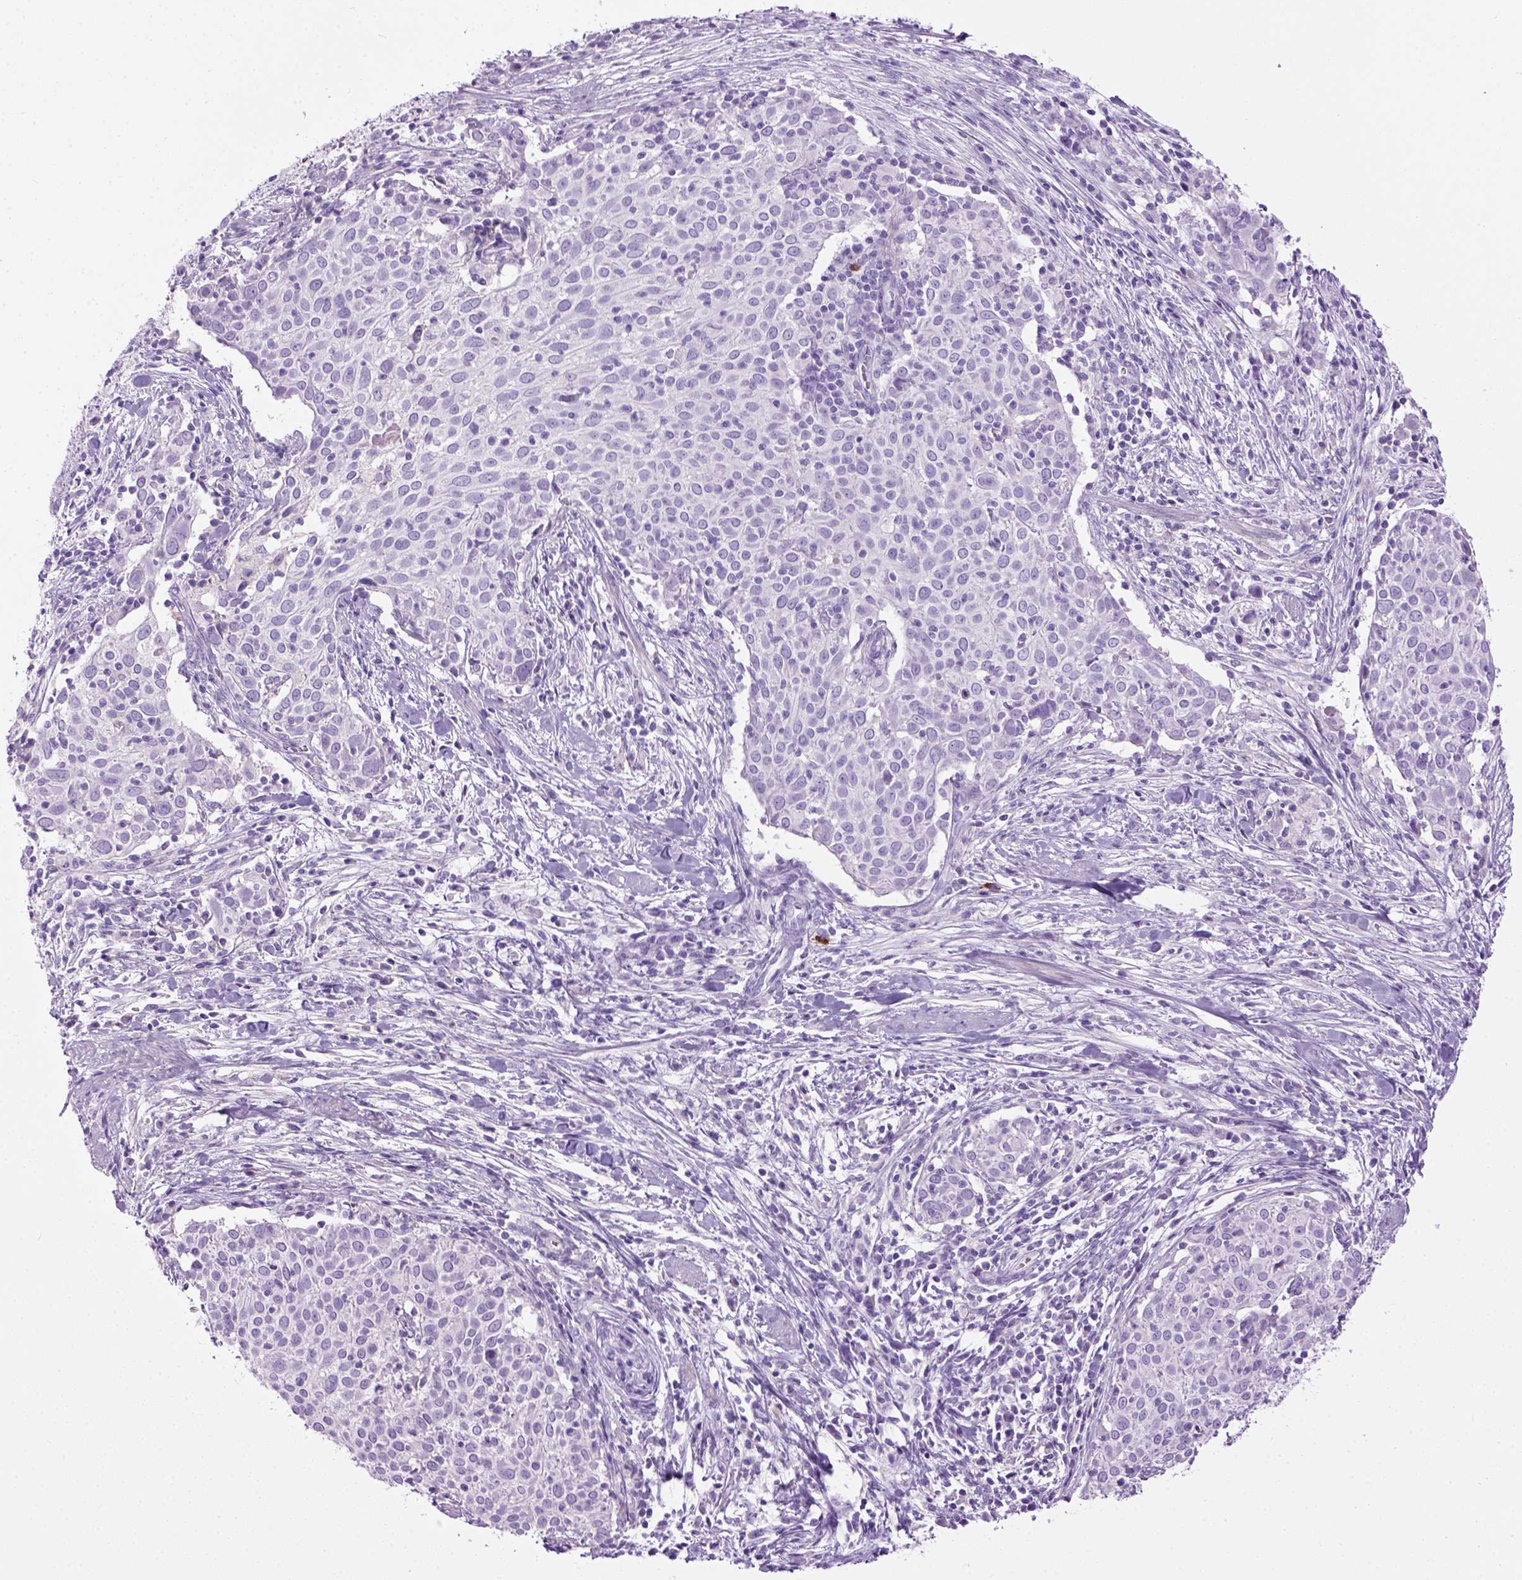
{"staining": {"intensity": "negative", "quantity": "none", "location": "none"}, "tissue": "cervical cancer", "cell_type": "Tumor cells", "image_type": "cancer", "snomed": [{"axis": "morphology", "description": "Squamous cell carcinoma, NOS"}, {"axis": "topography", "description": "Cervix"}], "caption": "There is no significant positivity in tumor cells of cervical squamous cell carcinoma. The staining is performed using DAB (3,3'-diaminobenzidine) brown chromogen with nuclei counter-stained in using hematoxylin.", "gene": "GABRB2", "patient": {"sex": "female", "age": 39}}